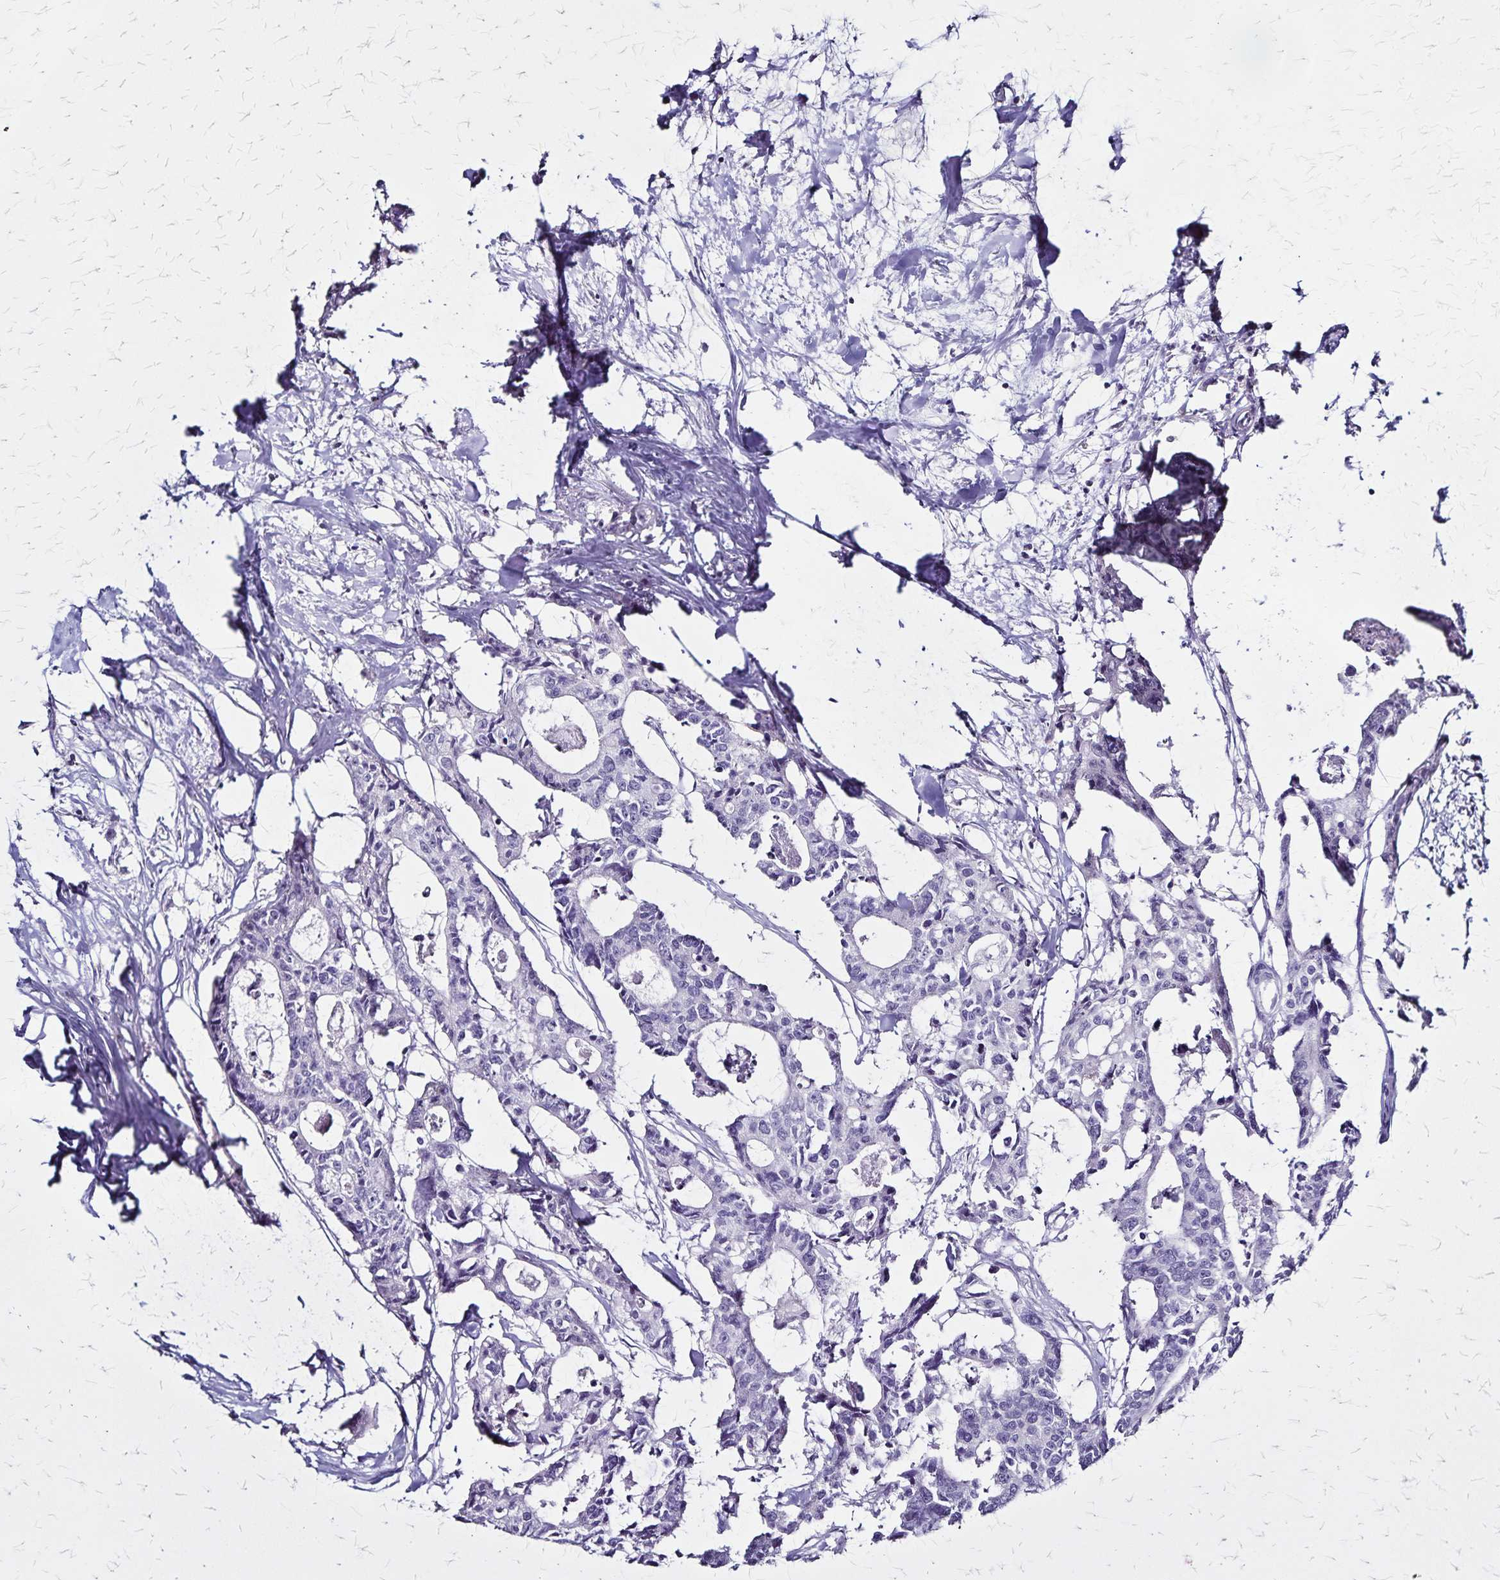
{"staining": {"intensity": "negative", "quantity": "none", "location": "none"}, "tissue": "colorectal cancer", "cell_type": "Tumor cells", "image_type": "cancer", "snomed": [{"axis": "morphology", "description": "Adenocarcinoma, NOS"}, {"axis": "topography", "description": "Rectum"}], "caption": "Tumor cells are negative for protein expression in human colorectal adenocarcinoma. (Brightfield microscopy of DAB (3,3'-diaminobenzidine) immunohistochemistry at high magnification).", "gene": "PLXNA4", "patient": {"sex": "male", "age": 57}}